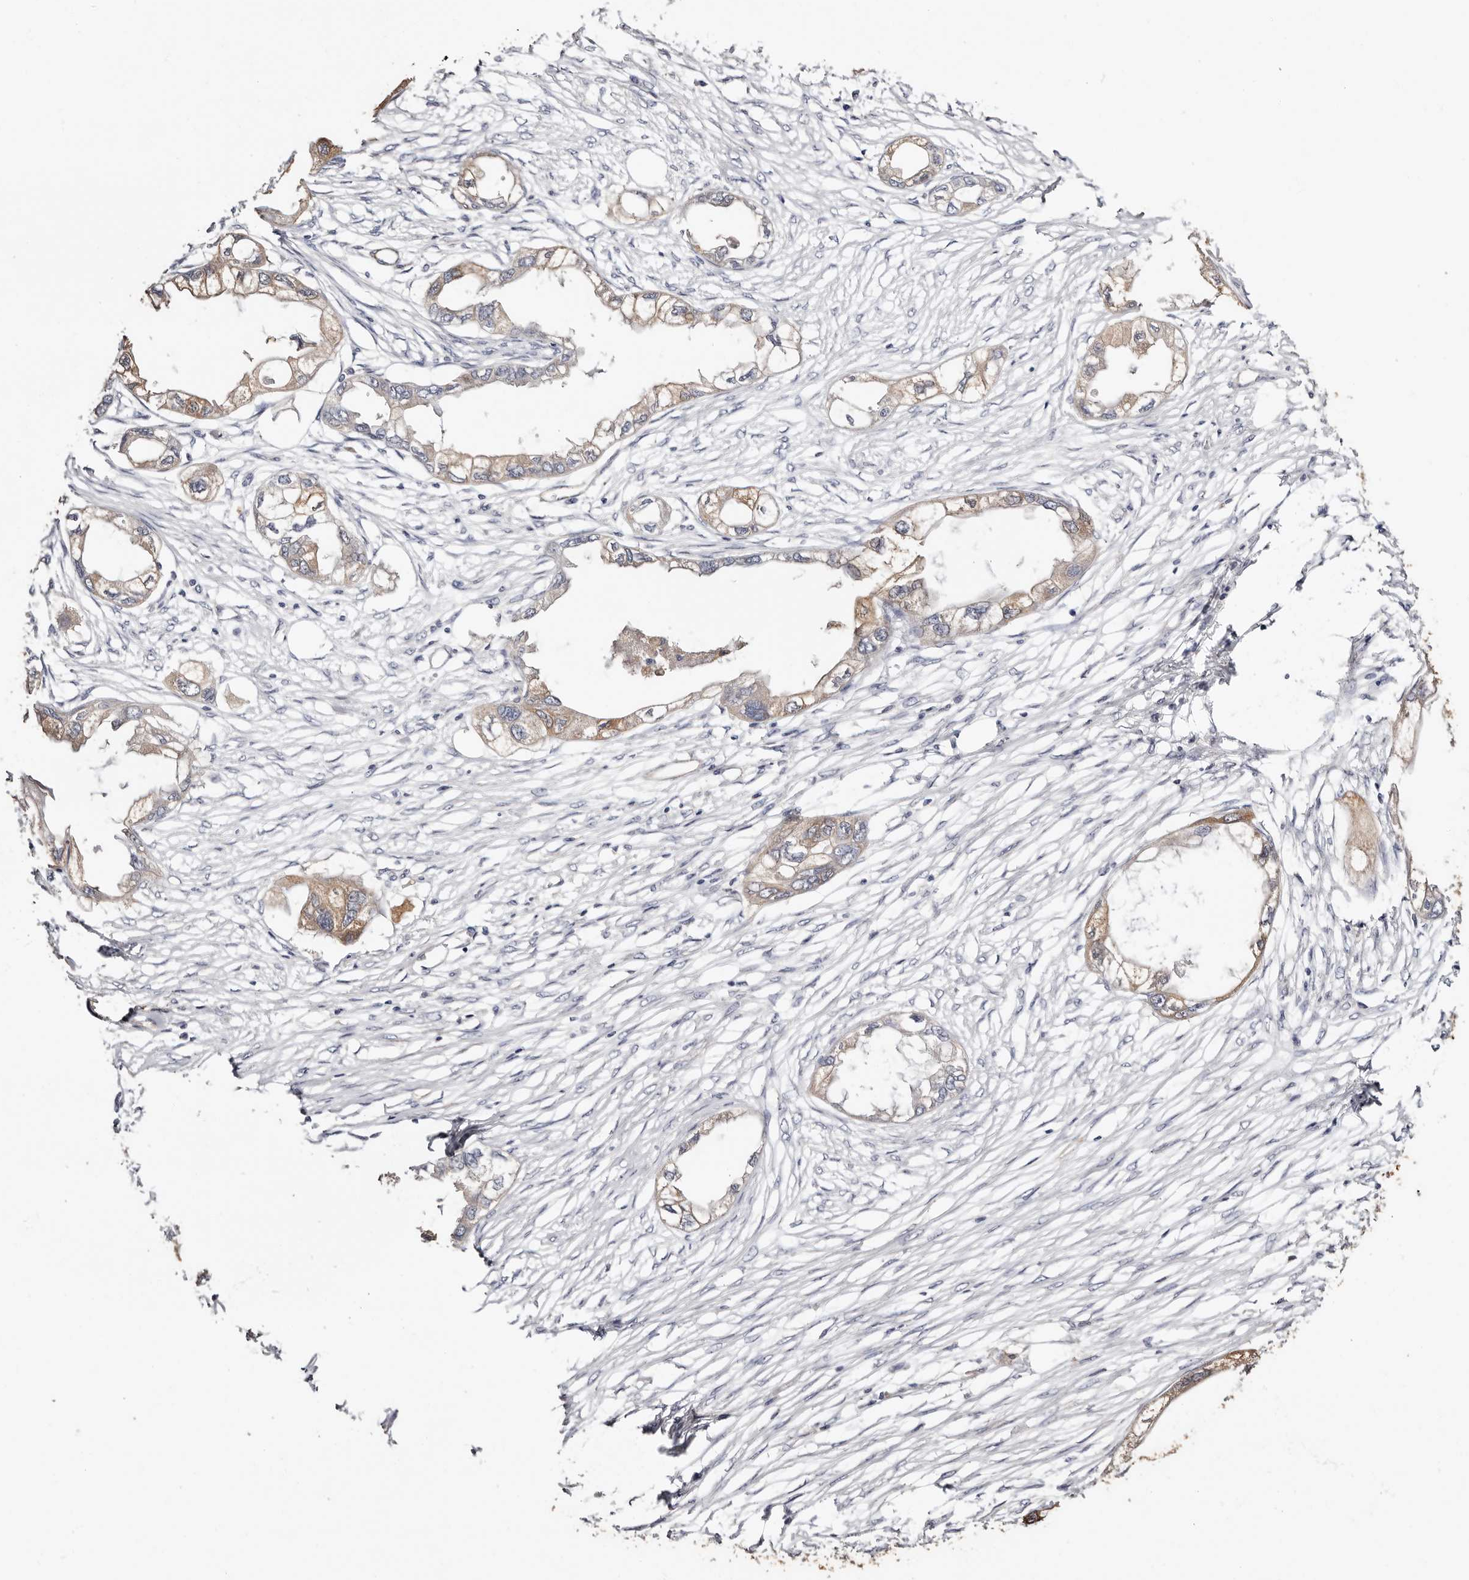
{"staining": {"intensity": "weak", "quantity": "<25%", "location": "cytoplasmic/membranous"}, "tissue": "endometrial cancer", "cell_type": "Tumor cells", "image_type": "cancer", "snomed": [{"axis": "morphology", "description": "Adenocarcinoma, NOS"}, {"axis": "morphology", "description": "Adenocarcinoma, metastatic, NOS"}, {"axis": "topography", "description": "Adipose tissue"}, {"axis": "topography", "description": "Endometrium"}], "caption": "This micrograph is of endometrial cancer (adenocarcinoma) stained with immunohistochemistry to label a protein in brown with the nuclei are counter-stained blue. There is no positivity in tumor cells.", "gene": "TGM2", "patient": {"sex": "female", "age": 67}}